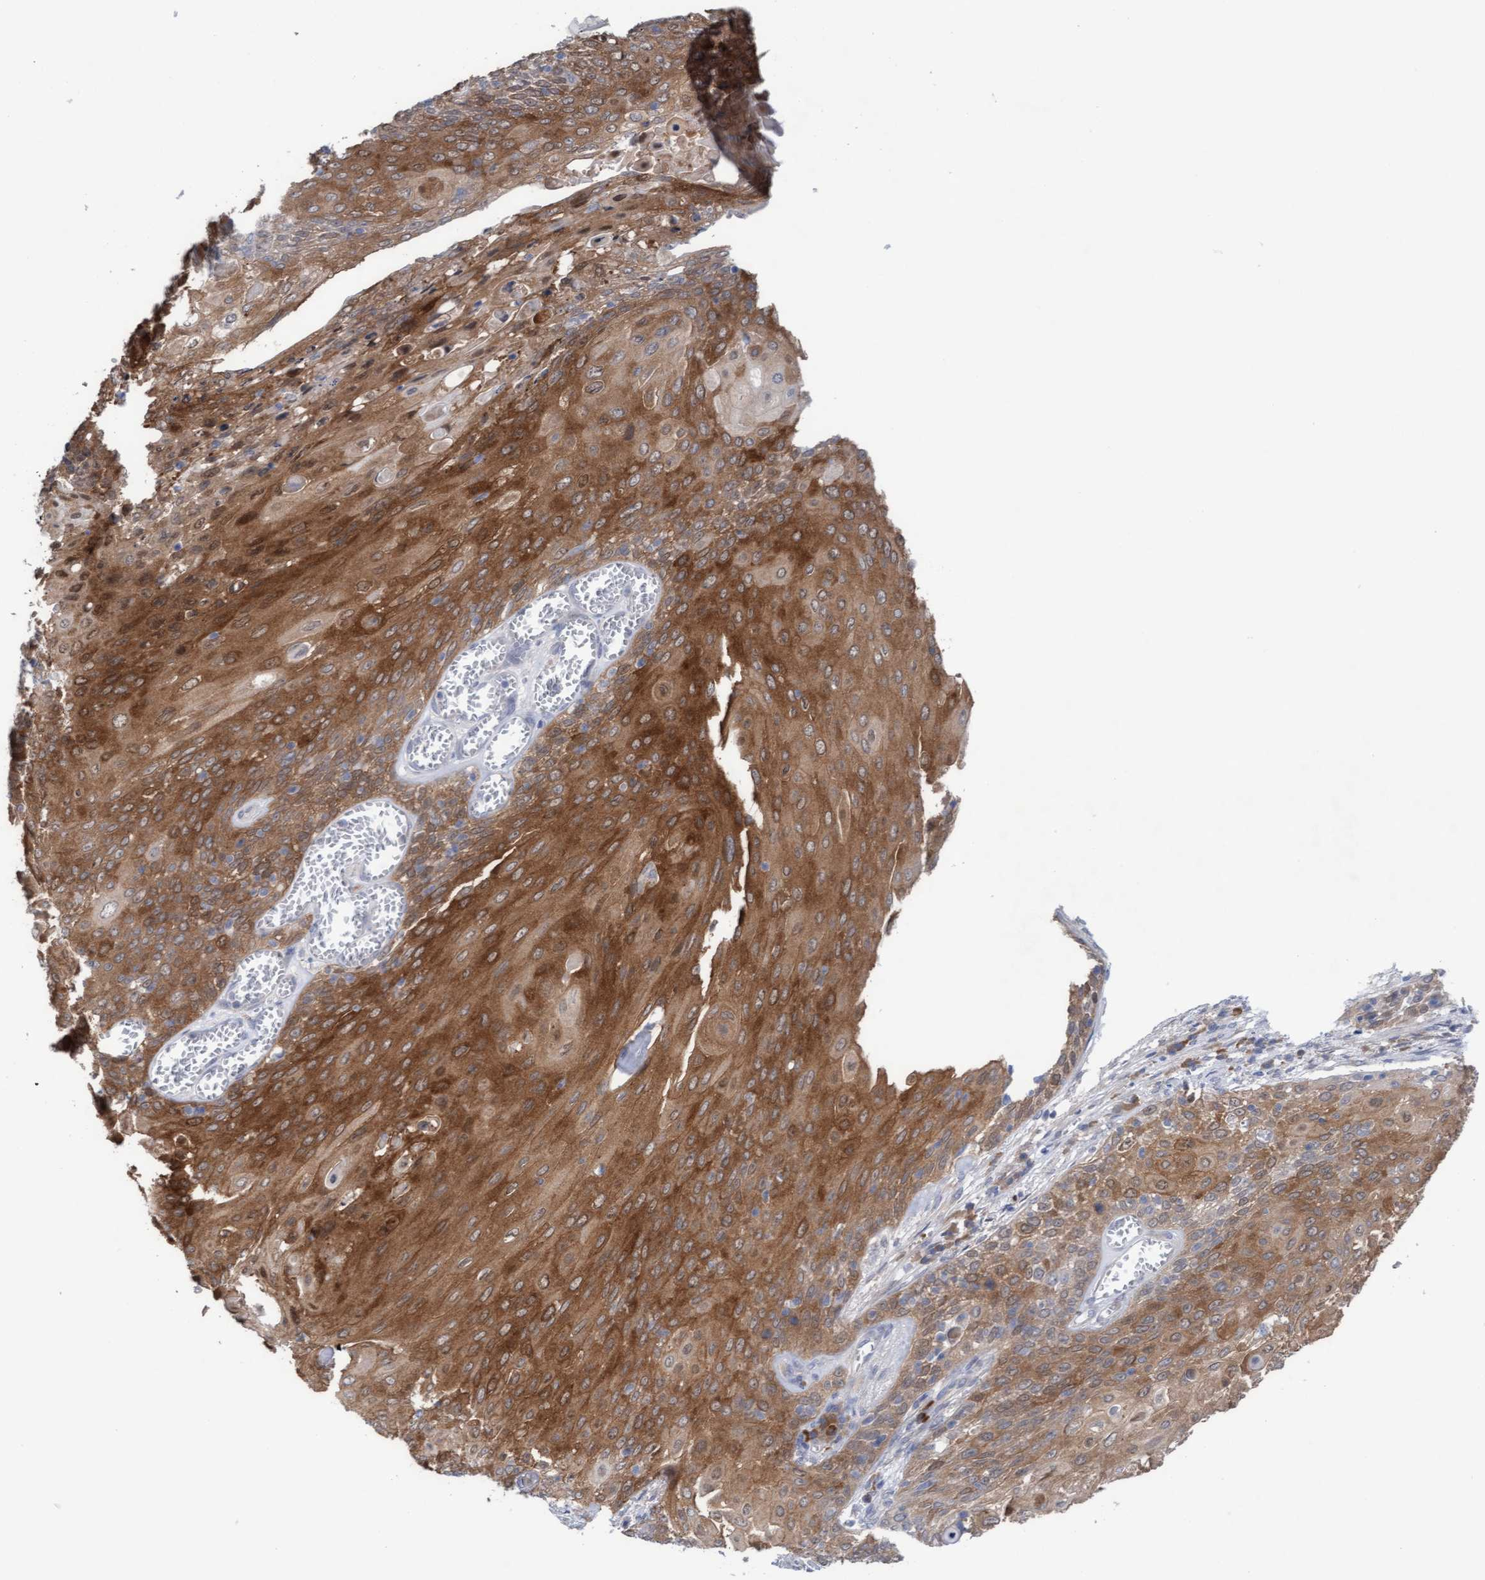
{"staining": {"intensity": "moderate", "quantity": ">75%", "location": "cytoplasmic/membranous"}, "tissue": "cervical cancer", "cell_type": "Tumor cells", "image_type": "cancer", "snomed": [{"axis": "morphology", "description": "Squamous cell carcinoma, NOS"}, {"axis": "topography", "description": "Cervix"}], "caption": "Cervical cancer was stained to show a protein in brown. There is medium levels of moderate cytoplasmic/membranous positivity in about >75% of tumor cells.", "gene": "PLCD1", "patient": {"sex": "female", "age": 39}}